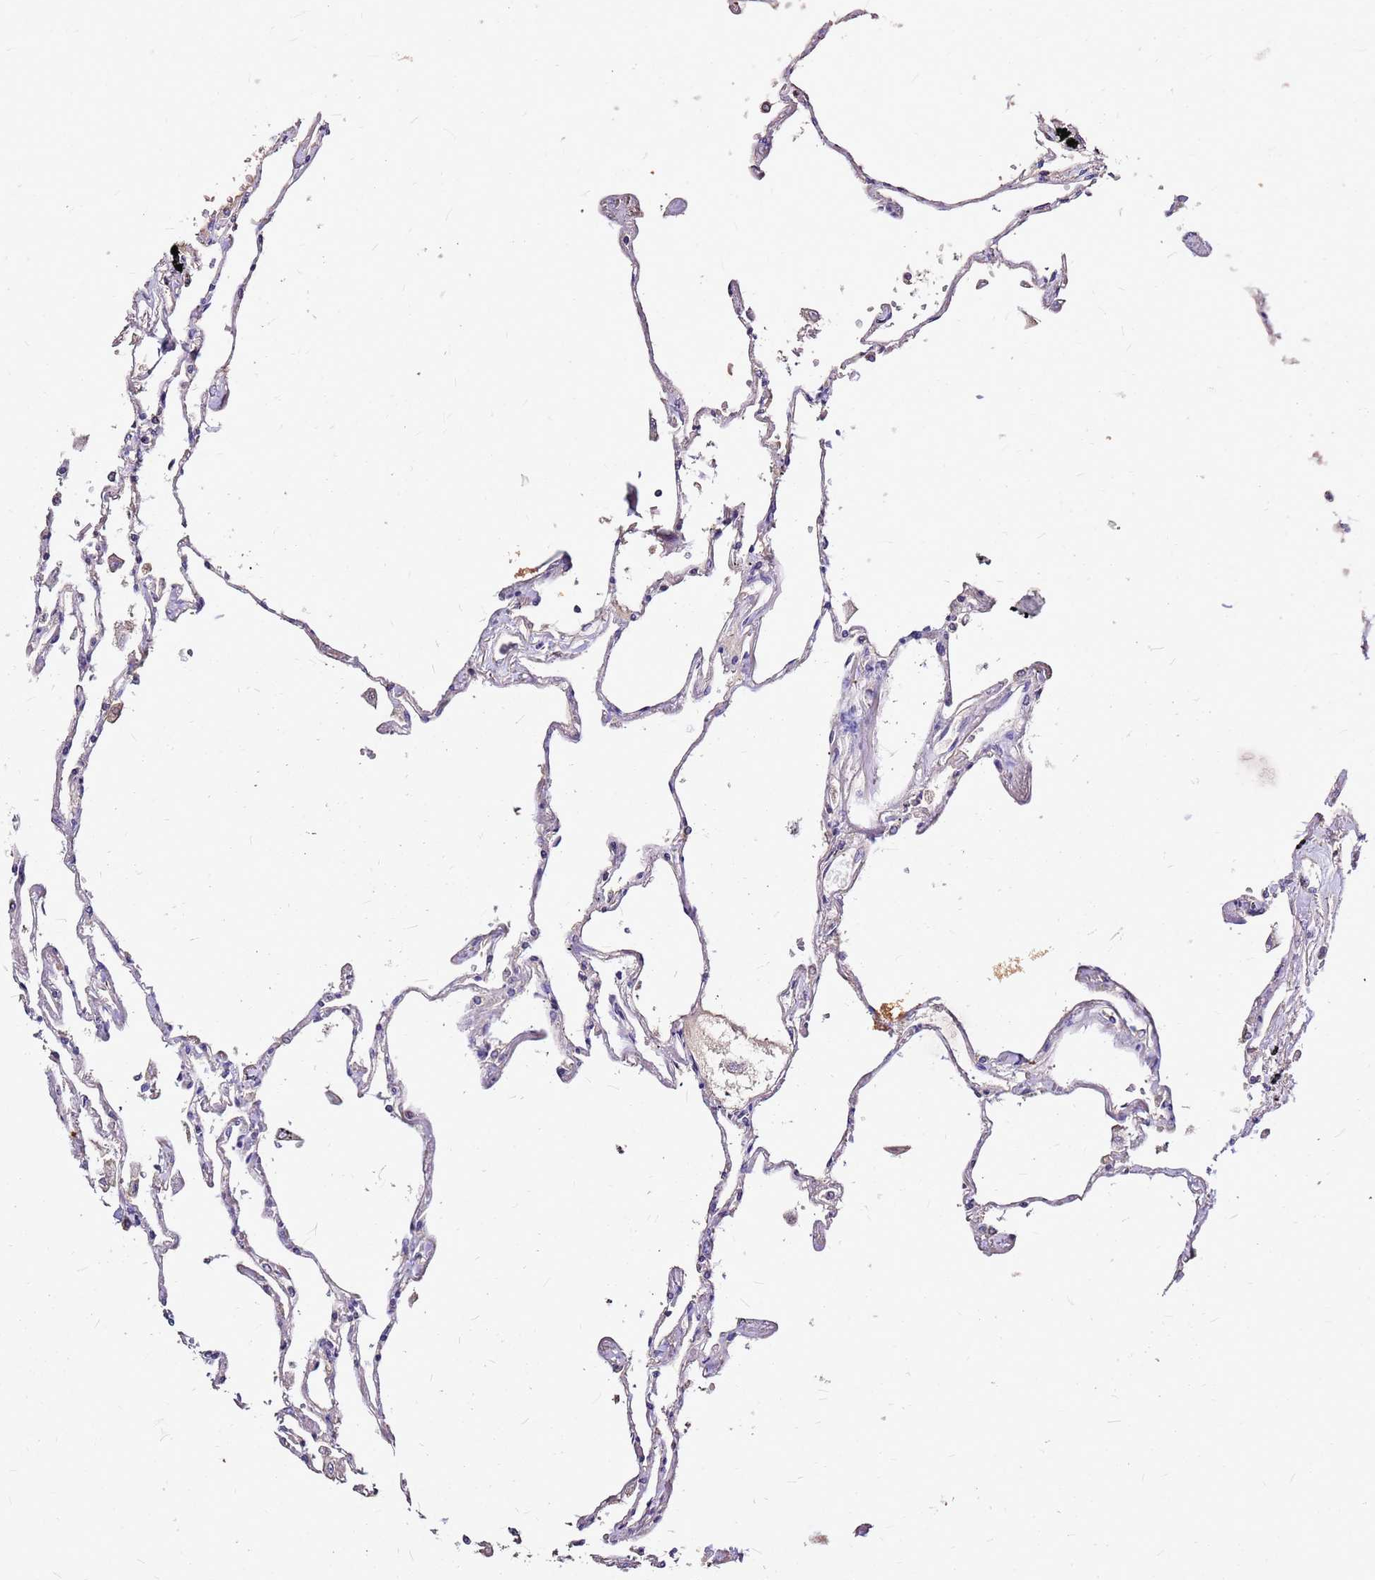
{"staining": {"intensity": "moderate", "quantity": "<25%", "location": "cytoplasmic/membranous"}, "tissue": "lung", "cell_type": "Alveolar cells", "image_type": "normal", "snomed": [{"axis": "morphology", "description": "Normal tissue, NOS"}, {"axis": "topography", "description": "Lung"}], "caption": "The micrograph demonstrates staining of benign lung, revealing moderate cytoplasmic/membranous protein positivity (brown color) within alveolar cells.", "gene": "EXD3", "patient": {"sex": "female", "age": 67}}